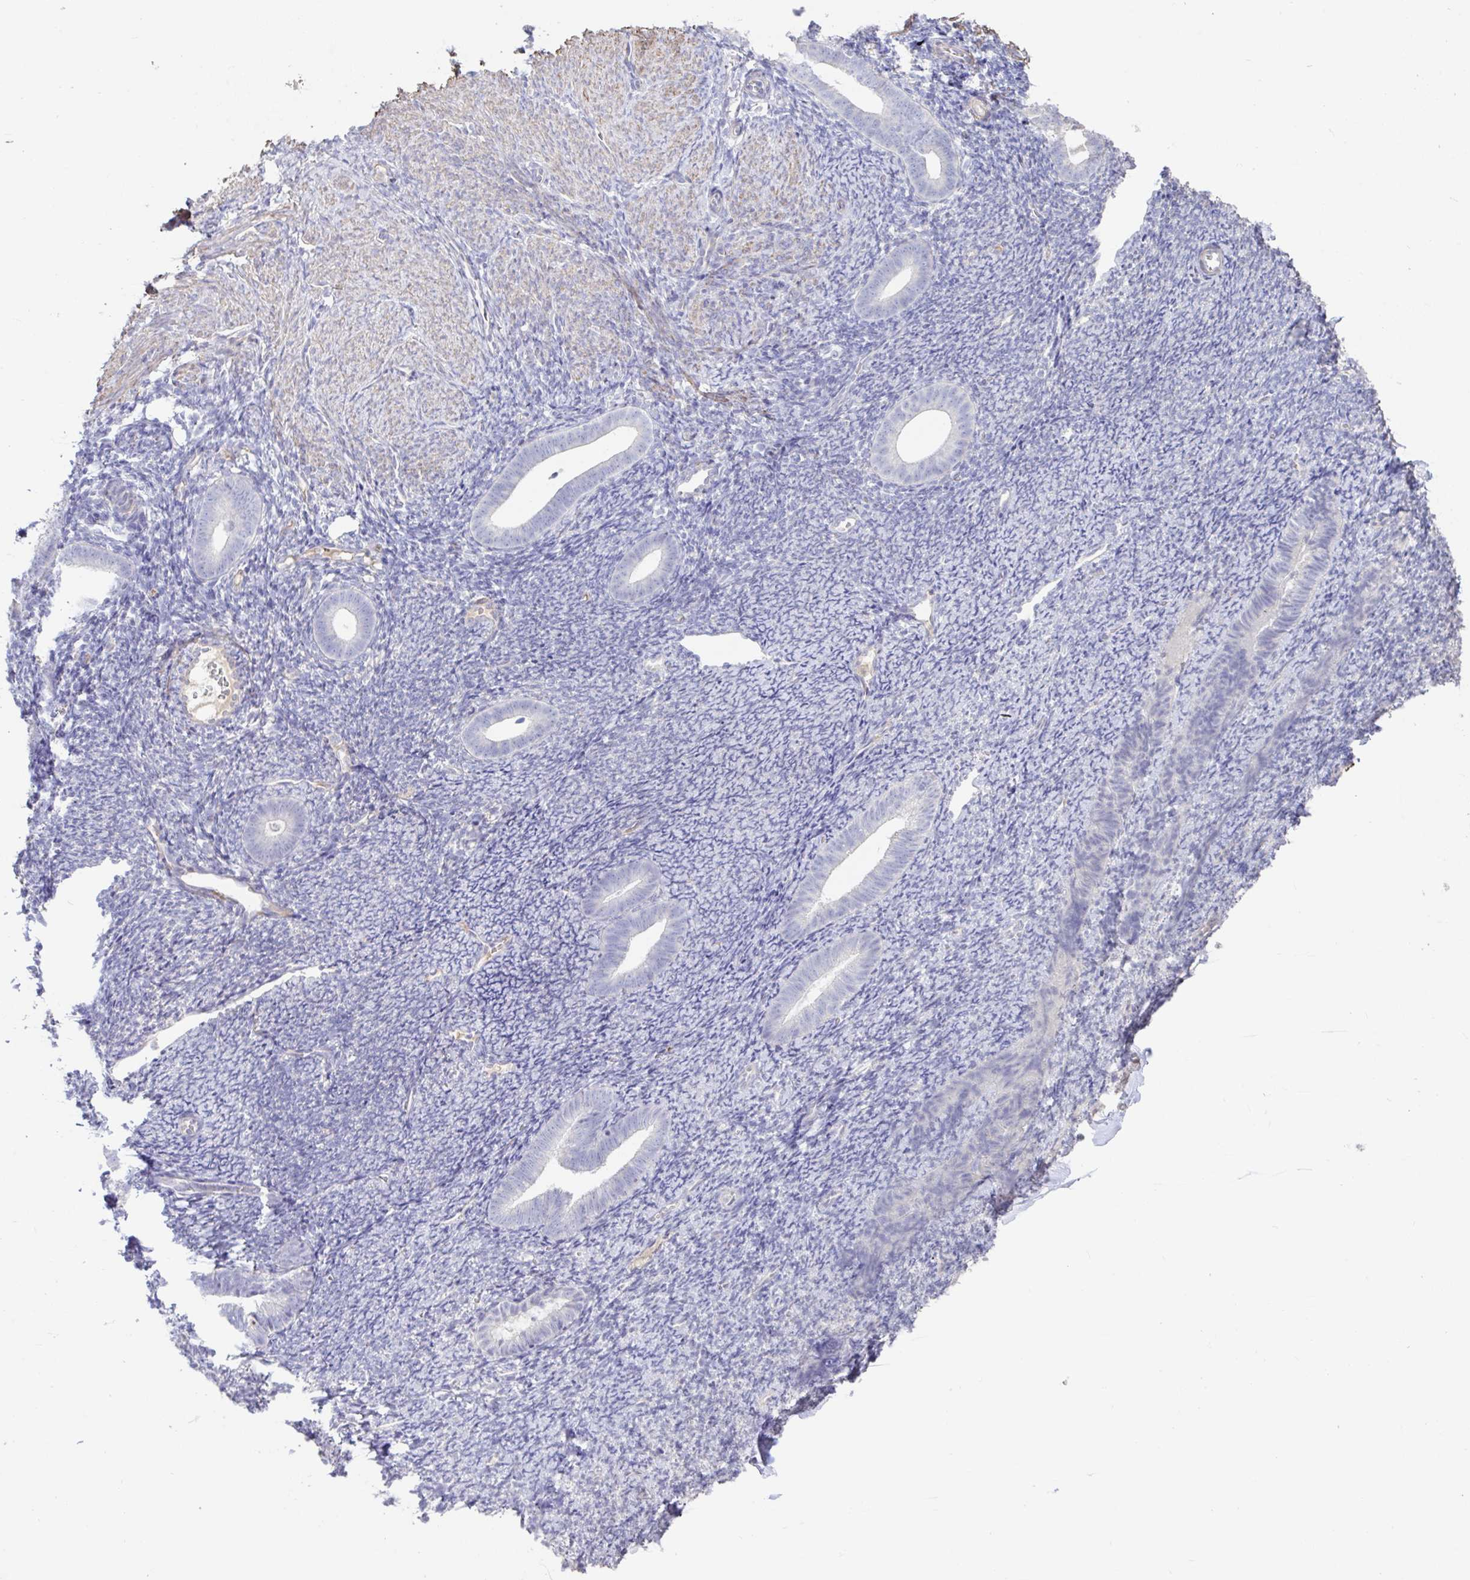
{"staining": {"intensity": "negative", "quantity": "none", "location": "none"}, "tissue": "endometrium", "cell_type": "Cells in endometrial stroma", "image_type": "normal", "snomed": [{"axis": "morphology", "description": "Normal tissue, NOS"}, {"axis": "topography", "description": "Endometrium"}], "caption": "A high-resolution photomicrograph shows immunohistochemistry (IHC) staining of benign endometrium, which demonstrates no significant expression in cells in endometrial stroma.", "gene": "PYGM", "patient": {"sex": "female", "age": 39}}